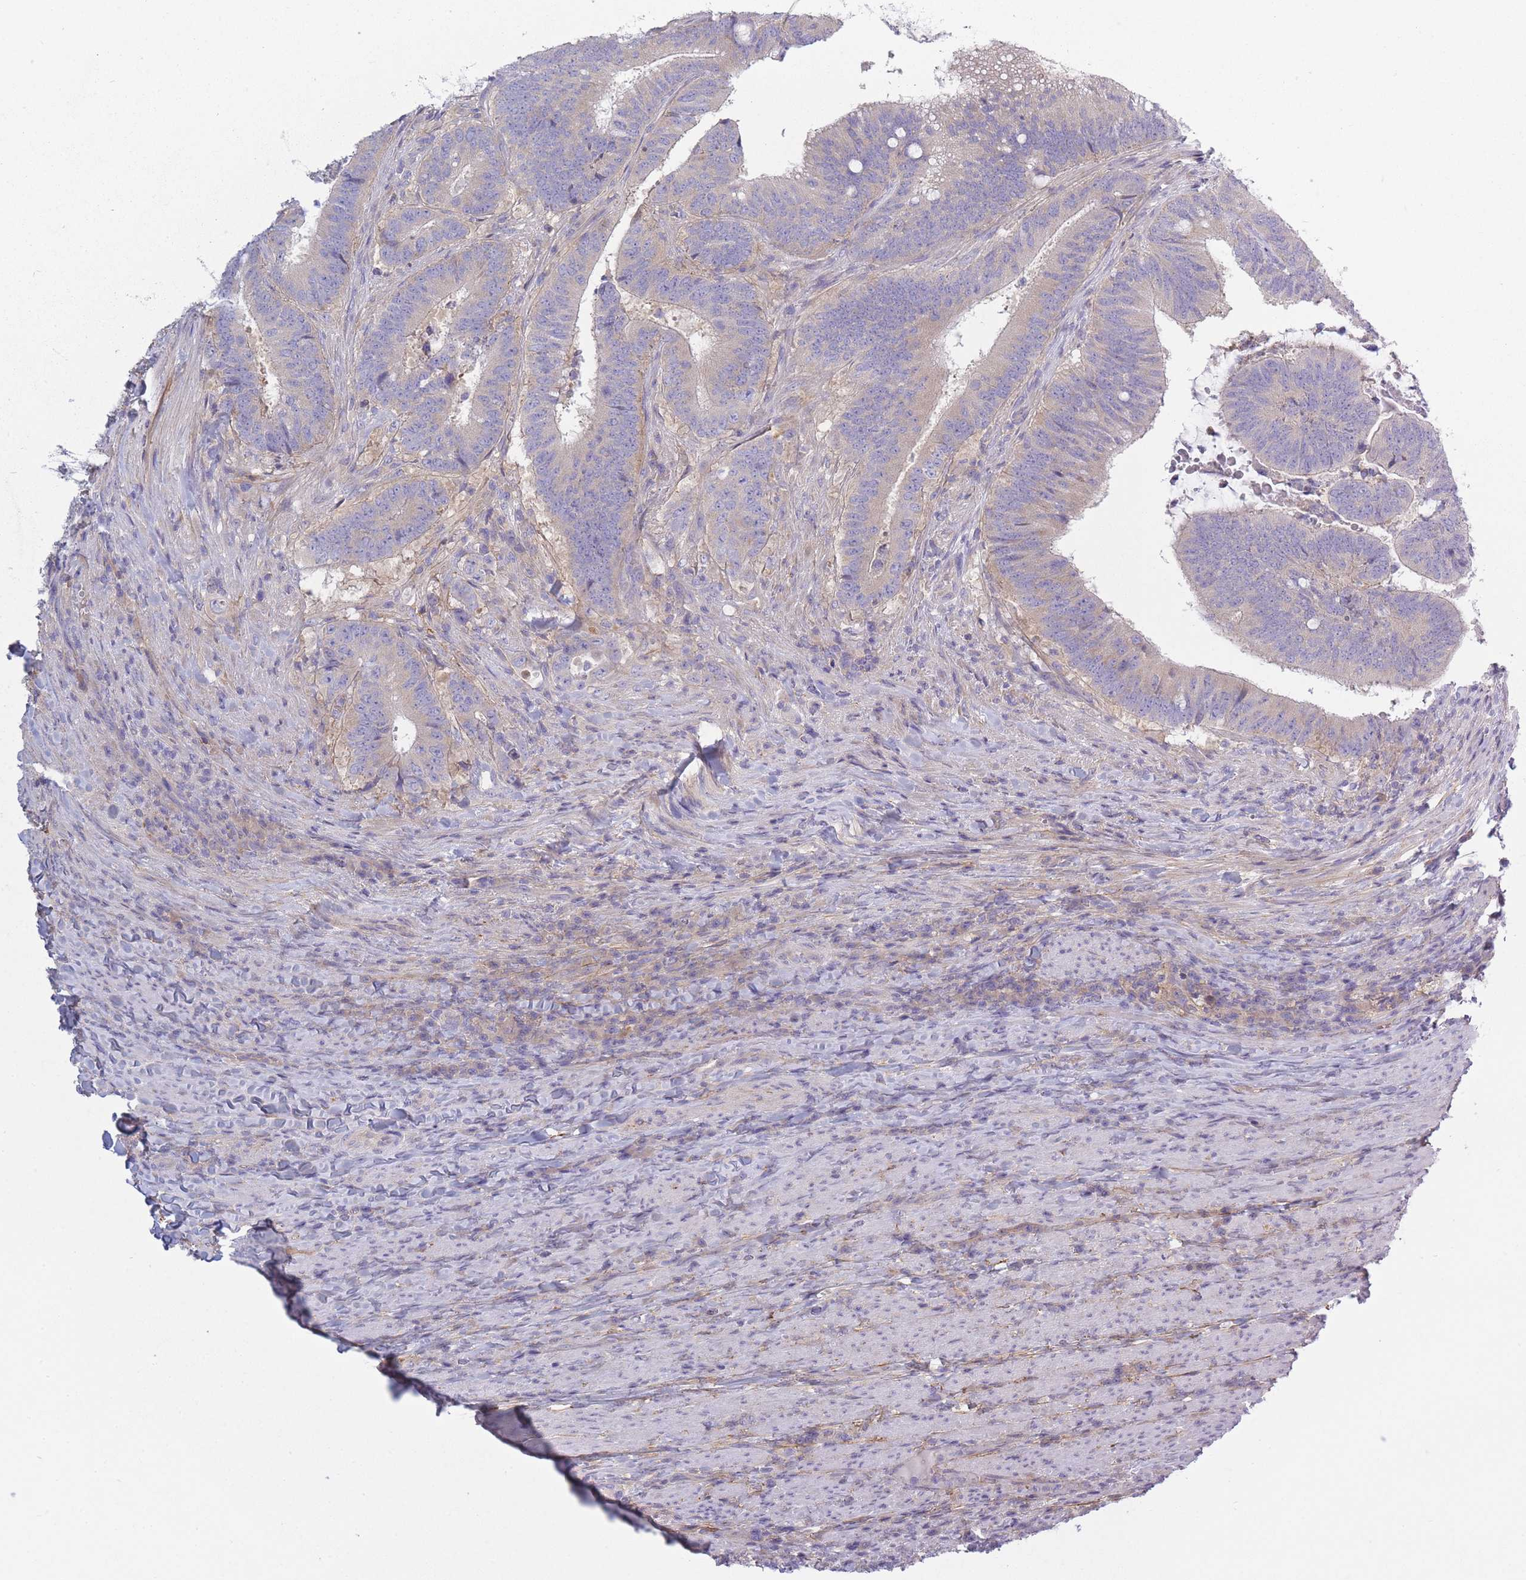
{"staining": {"intensity": "negative", "quantity": "none", "location": "none"}, "tissue": "colorectal cancer", "cell_type": "Tumor cells", "image_type": "cancer", "snomed": [{"axis": "morphology", "description": "Adenocarcinoma, NOS"}, {"axis": "topography", "description": "Colon"}], "caption": "Colorectal cancer stained for a protein using immunohistochemistry (IHC) demonstrates no expression tumor cells.", "gene": "AP3M2", "patient": {"sex": "female", "age": 43}}